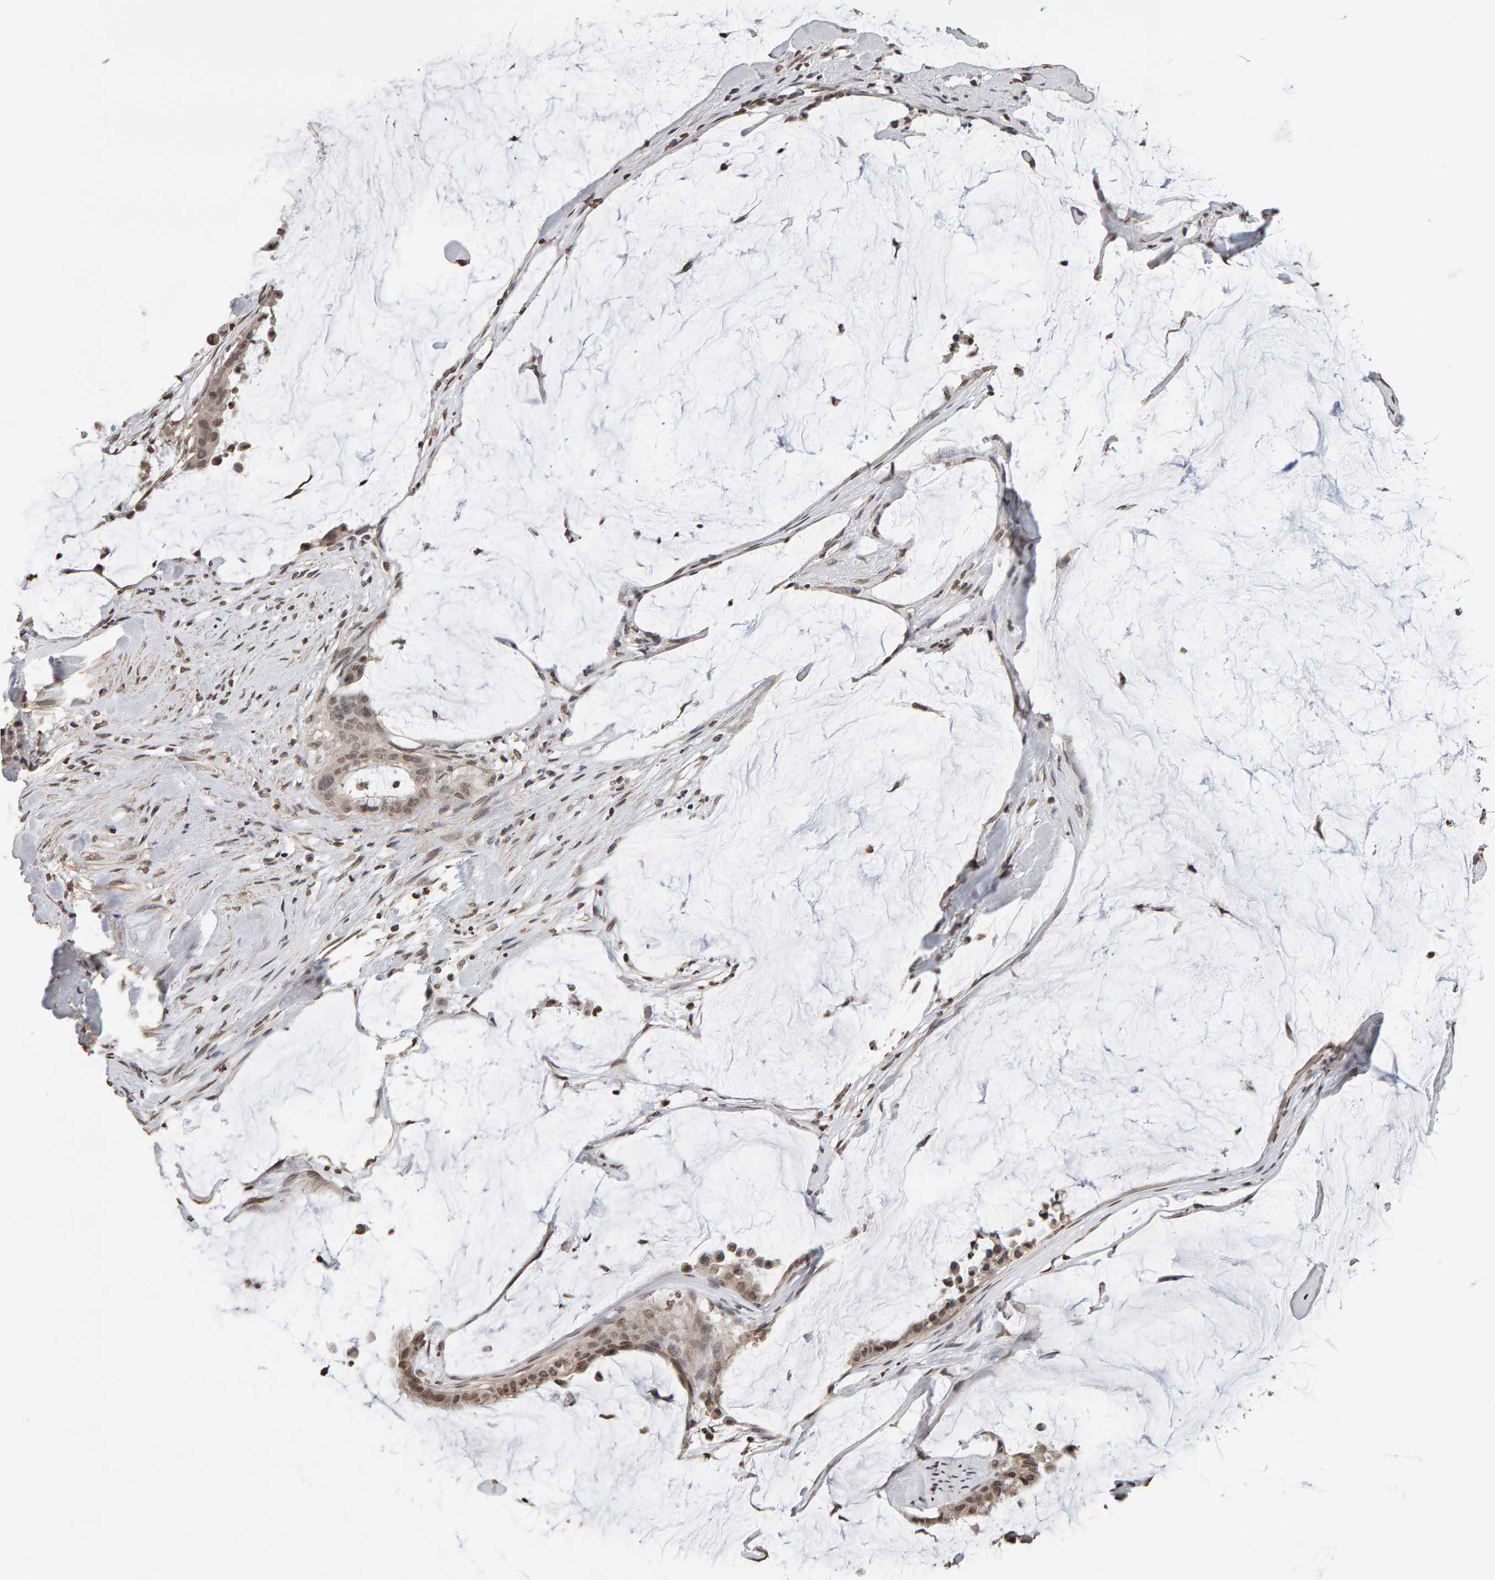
{"staining": {"intensity": "weak", "quantity": ">75%", "location": "cytoplasmic/membranous,nuclear"}, "tissue": "pancreatic cancer", "cell_type": "Tumor cells", "image_type": "cancer", "snomed": [{"axis": "morphology", "description": "Adenocarcinoma, NOS"}, {"axis": "topography", "description": "Pancreas"}], "caption": "Immunohistochemistry staining of pancreatic adenocarcinoma, which shows low levels of weak cytoplasmic/membranous and nuclear positivity in about >75% of tumor cells indicating weak cytoplasmic/membranous and nuclear protein staining. The staining was performed using DAB (brown) for protein detection and nuclei were counterstained in hematoxylin (blue).", "gene": "AFF4", "patient": {"sex": "male", "age": 41}}